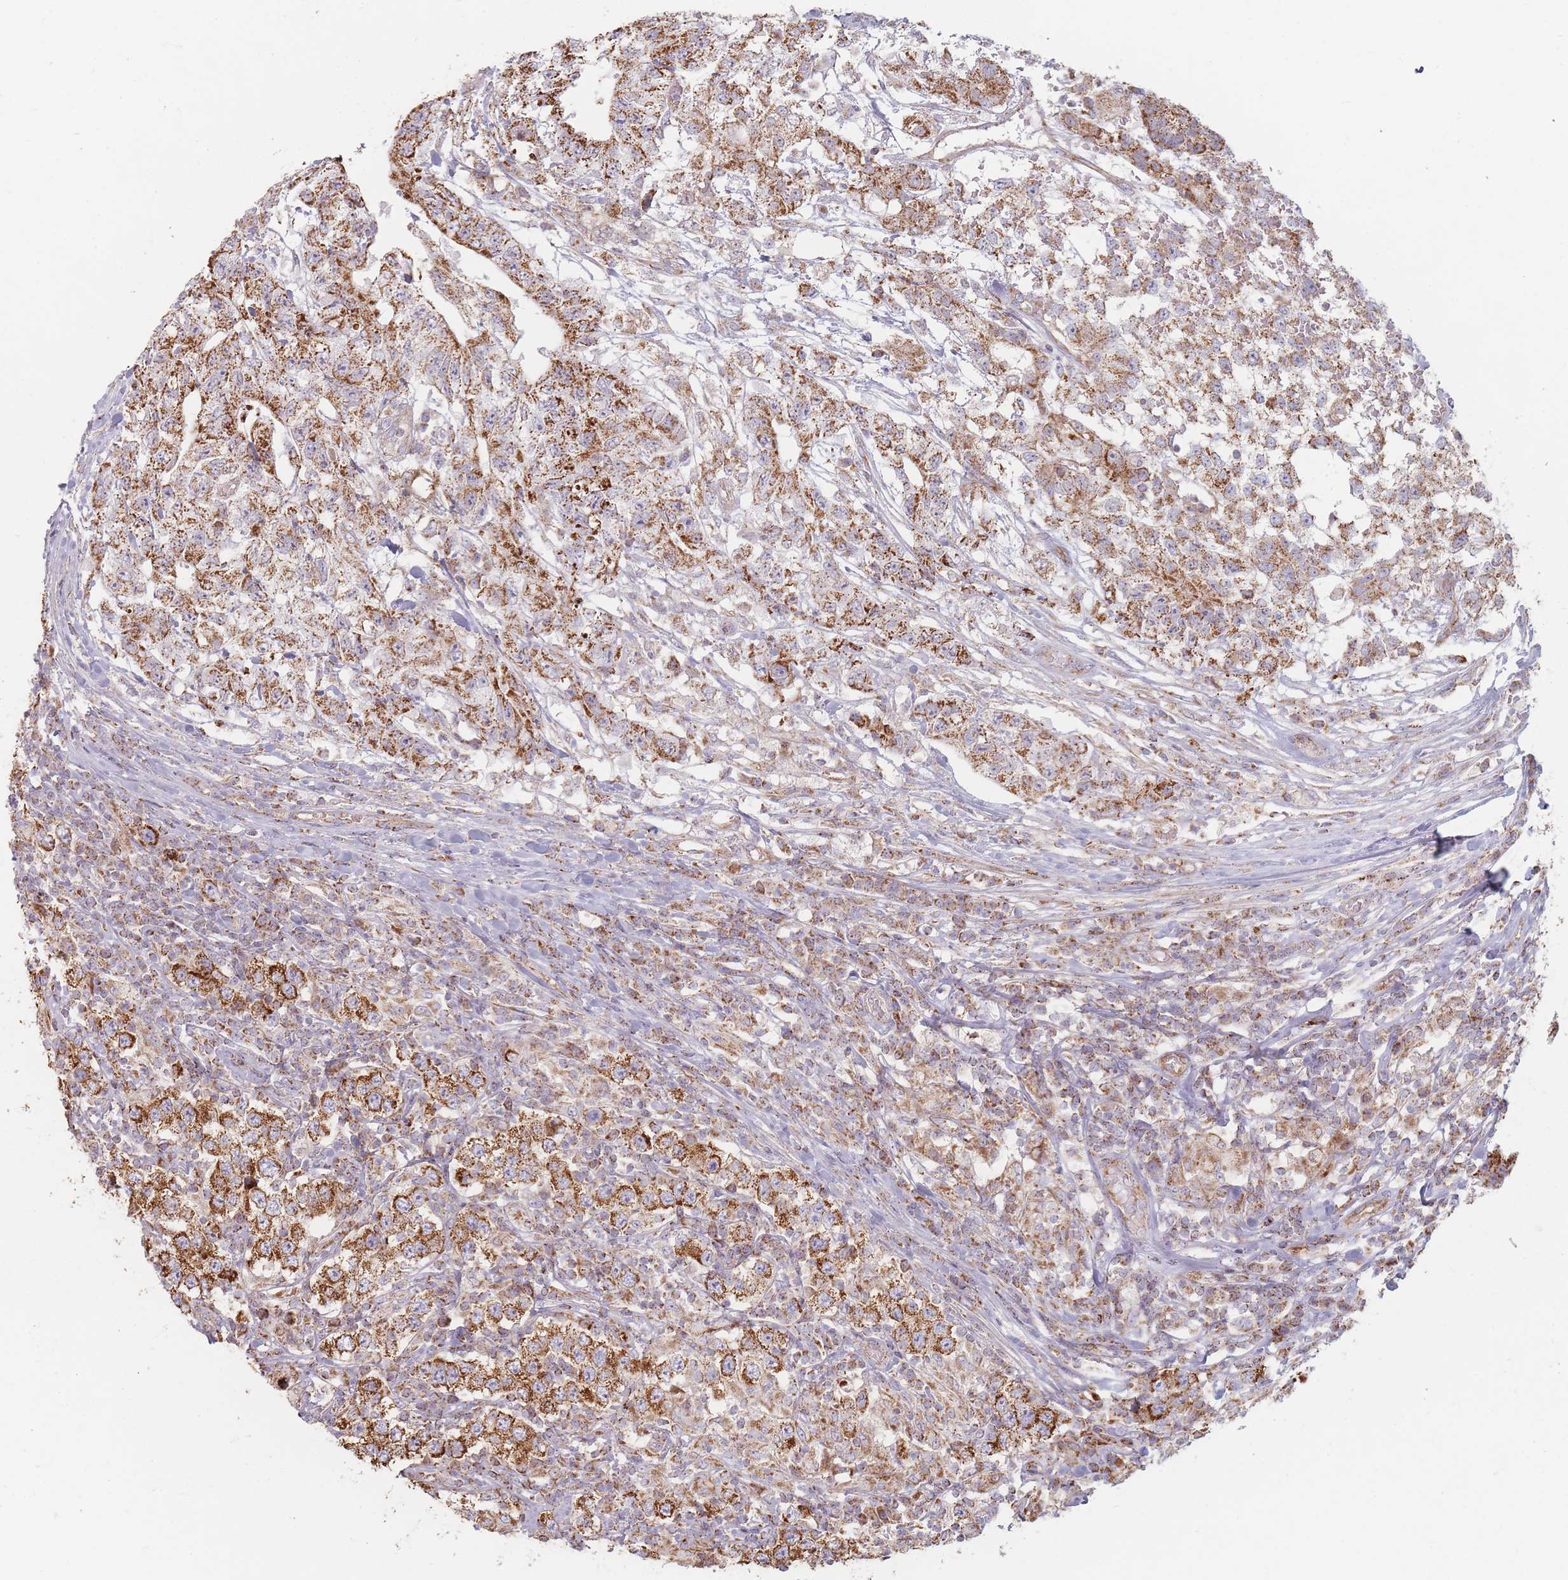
{"staining": {"intensity": "moderate", "quantity": ">75%", "location": "cytoplasmic/membranous"}, "tissue": "testis cancer", "cell_type": "Tumor cells", "image_type": "cancer", "snomed": [{"axis": "morphology", "description": "Seminoma, NOS"}, {"axis": "morphology", "description": "Carcinoma, Embryonal, NOS"}, {"axis": "topography", "description": "Testis"}], "caption": "DAB (3,3'-diaminobenzidine) immunohistochemical staining of human testis seminoma displays moderate cytoplasmic/membranous protein positivity in approximately >75% of tumor cells. The protein of interest is shown in brown color, while the nuclei are stained blue.", "gene": "ESRP2", "patient": {"sex": "male", "age": 41}}